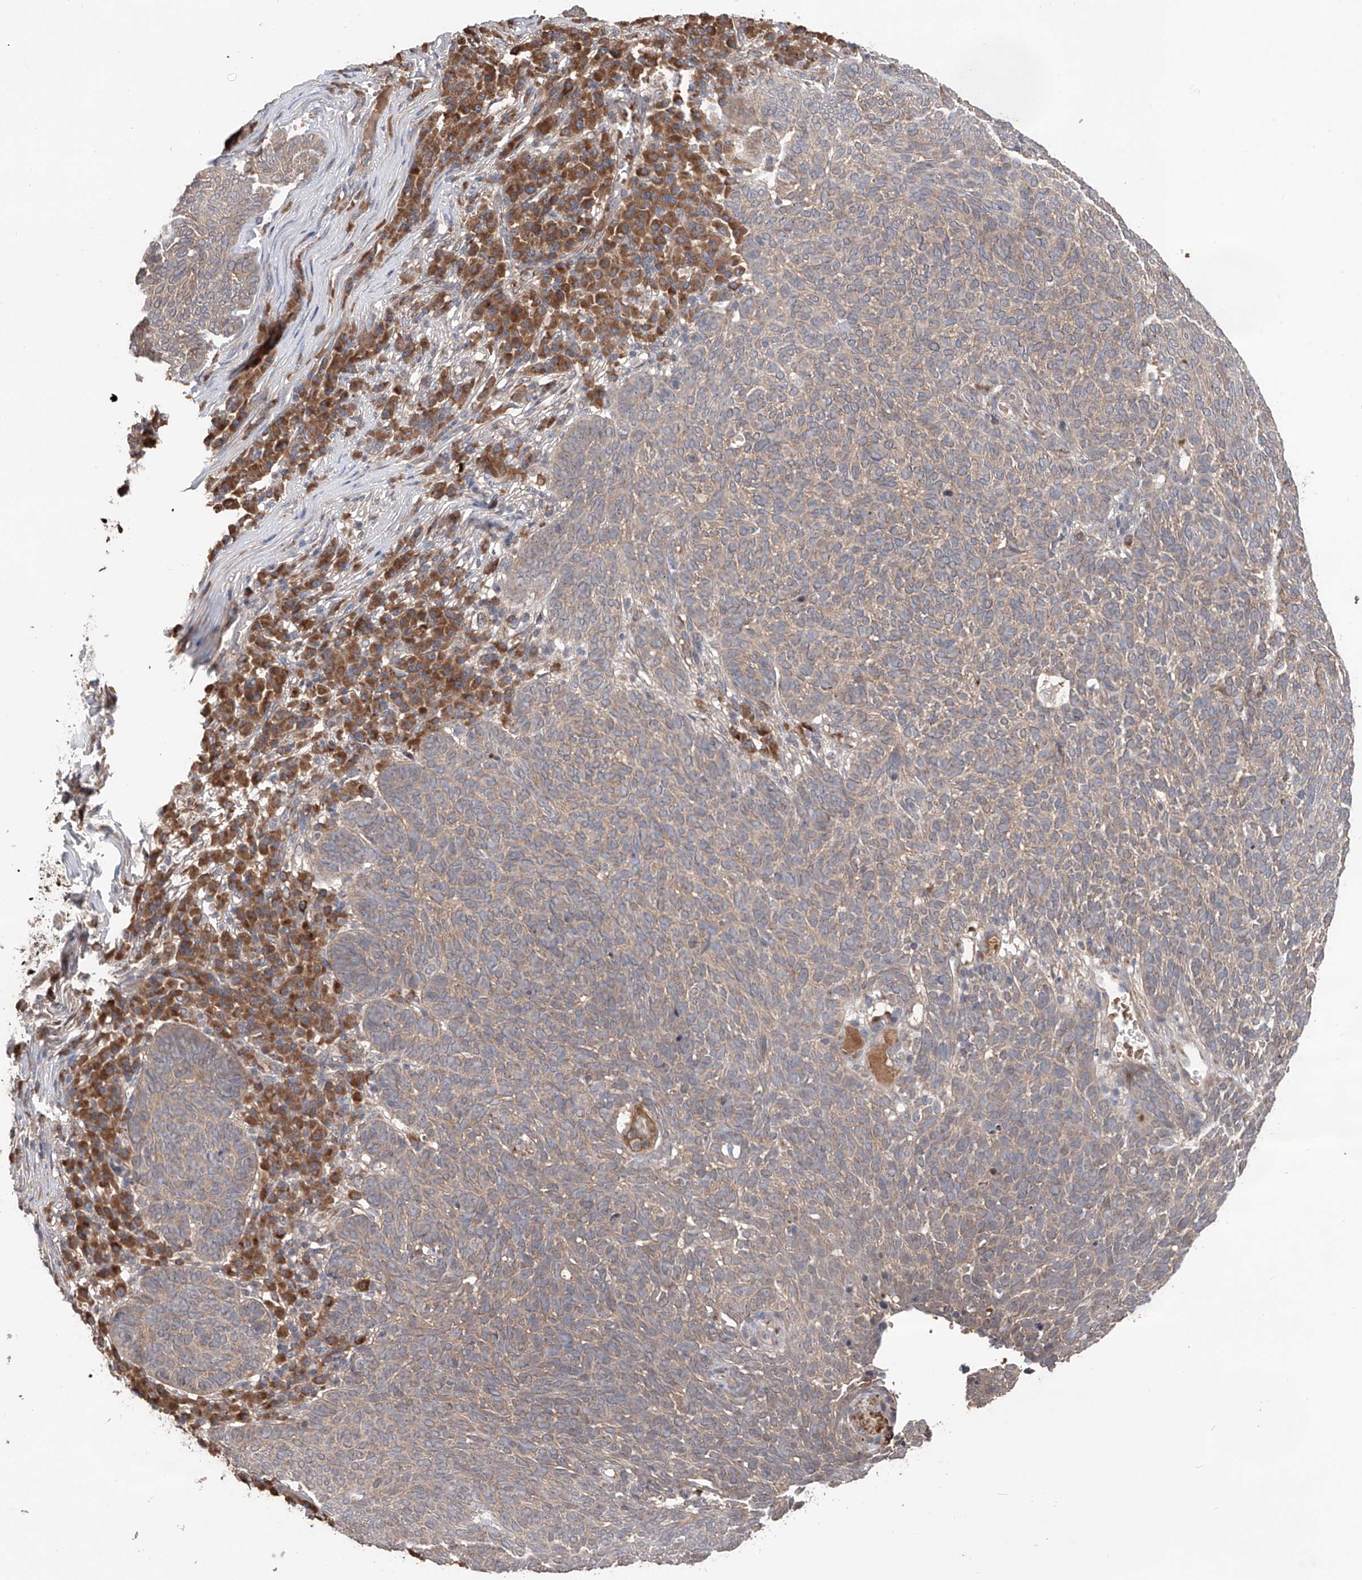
{"staining": {"intensity": "weak", "quantity": "<25%", "location": "cytoplasmic/membranous"}, "tissue": "skin cancer", "cell_type": "Tumor cells", "image_type": "cancer", "snomed": [{"axis": "morphology", "description": "Squamous cell carcinoma, NOS"}, {"axis": "topography", "description": "Skin"}], "caption": "Immunohistochemistry (IHC) photomicrograph of neoplastic tissue: human squamous cell carcinoma (skin) stained with DAB (3,3'-diaminobenzidine) exhibits no significant protein staining in tumor cells.", "gene": "EDN1", "patient": {"sex": "female", "age": 90}}